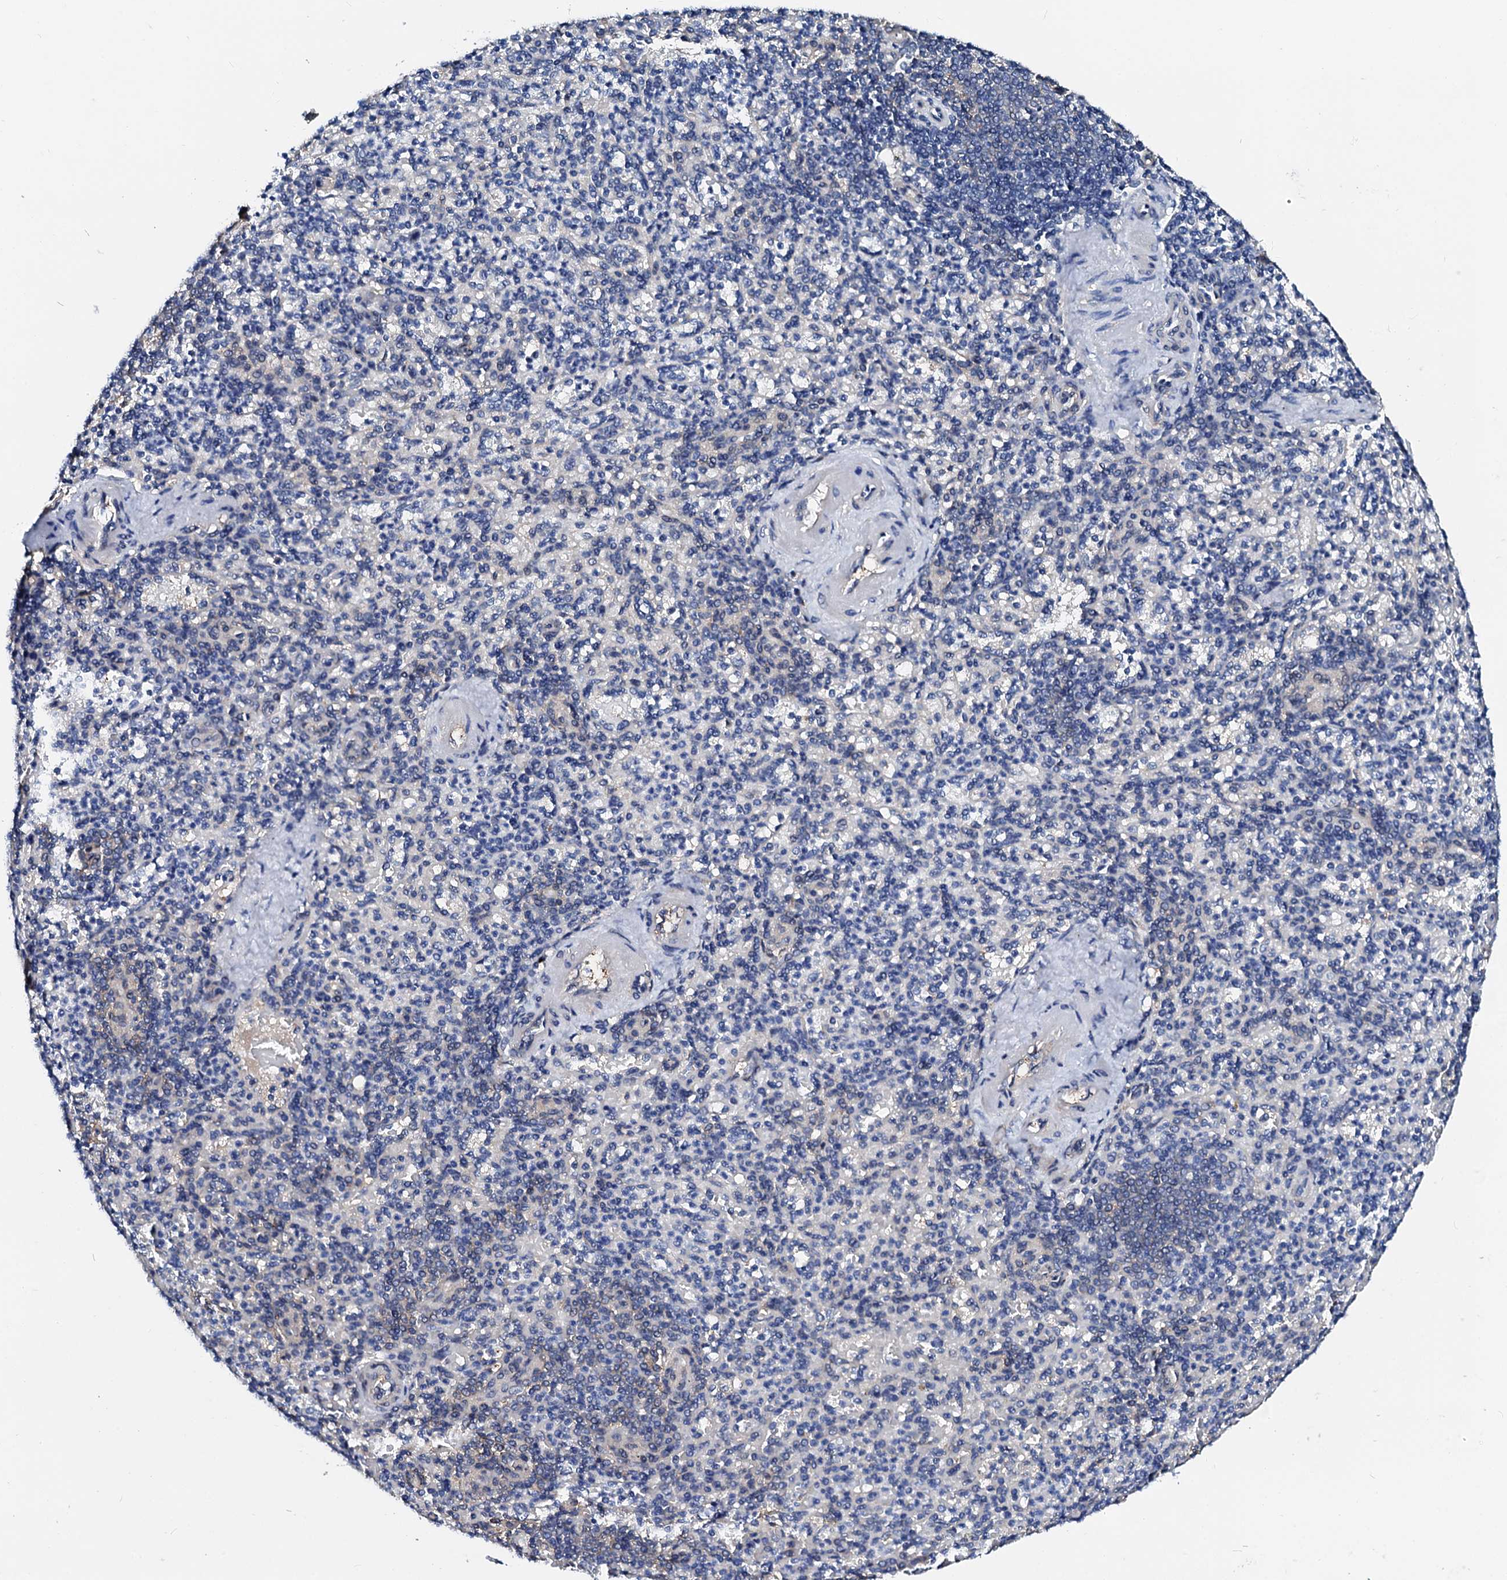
{"staining": {"intensity": "negative", "quantity": "none", "location": "none"}, "tissue": "spleen", "cell_type": "Cells in red pulp", "image_type": "normal", "snomed": [{"axis": "morphology", "description": "Normal tissue, NOS"}, {"axis": "topography", "description": "Spleen"}], "caption": "This is an immunohistochemistry (IHC) image of unremarkable human spleen. There is no staining in cells in red pulp.", "gene": "CSN2", "patient": {"sex": "female", "age": 74}}